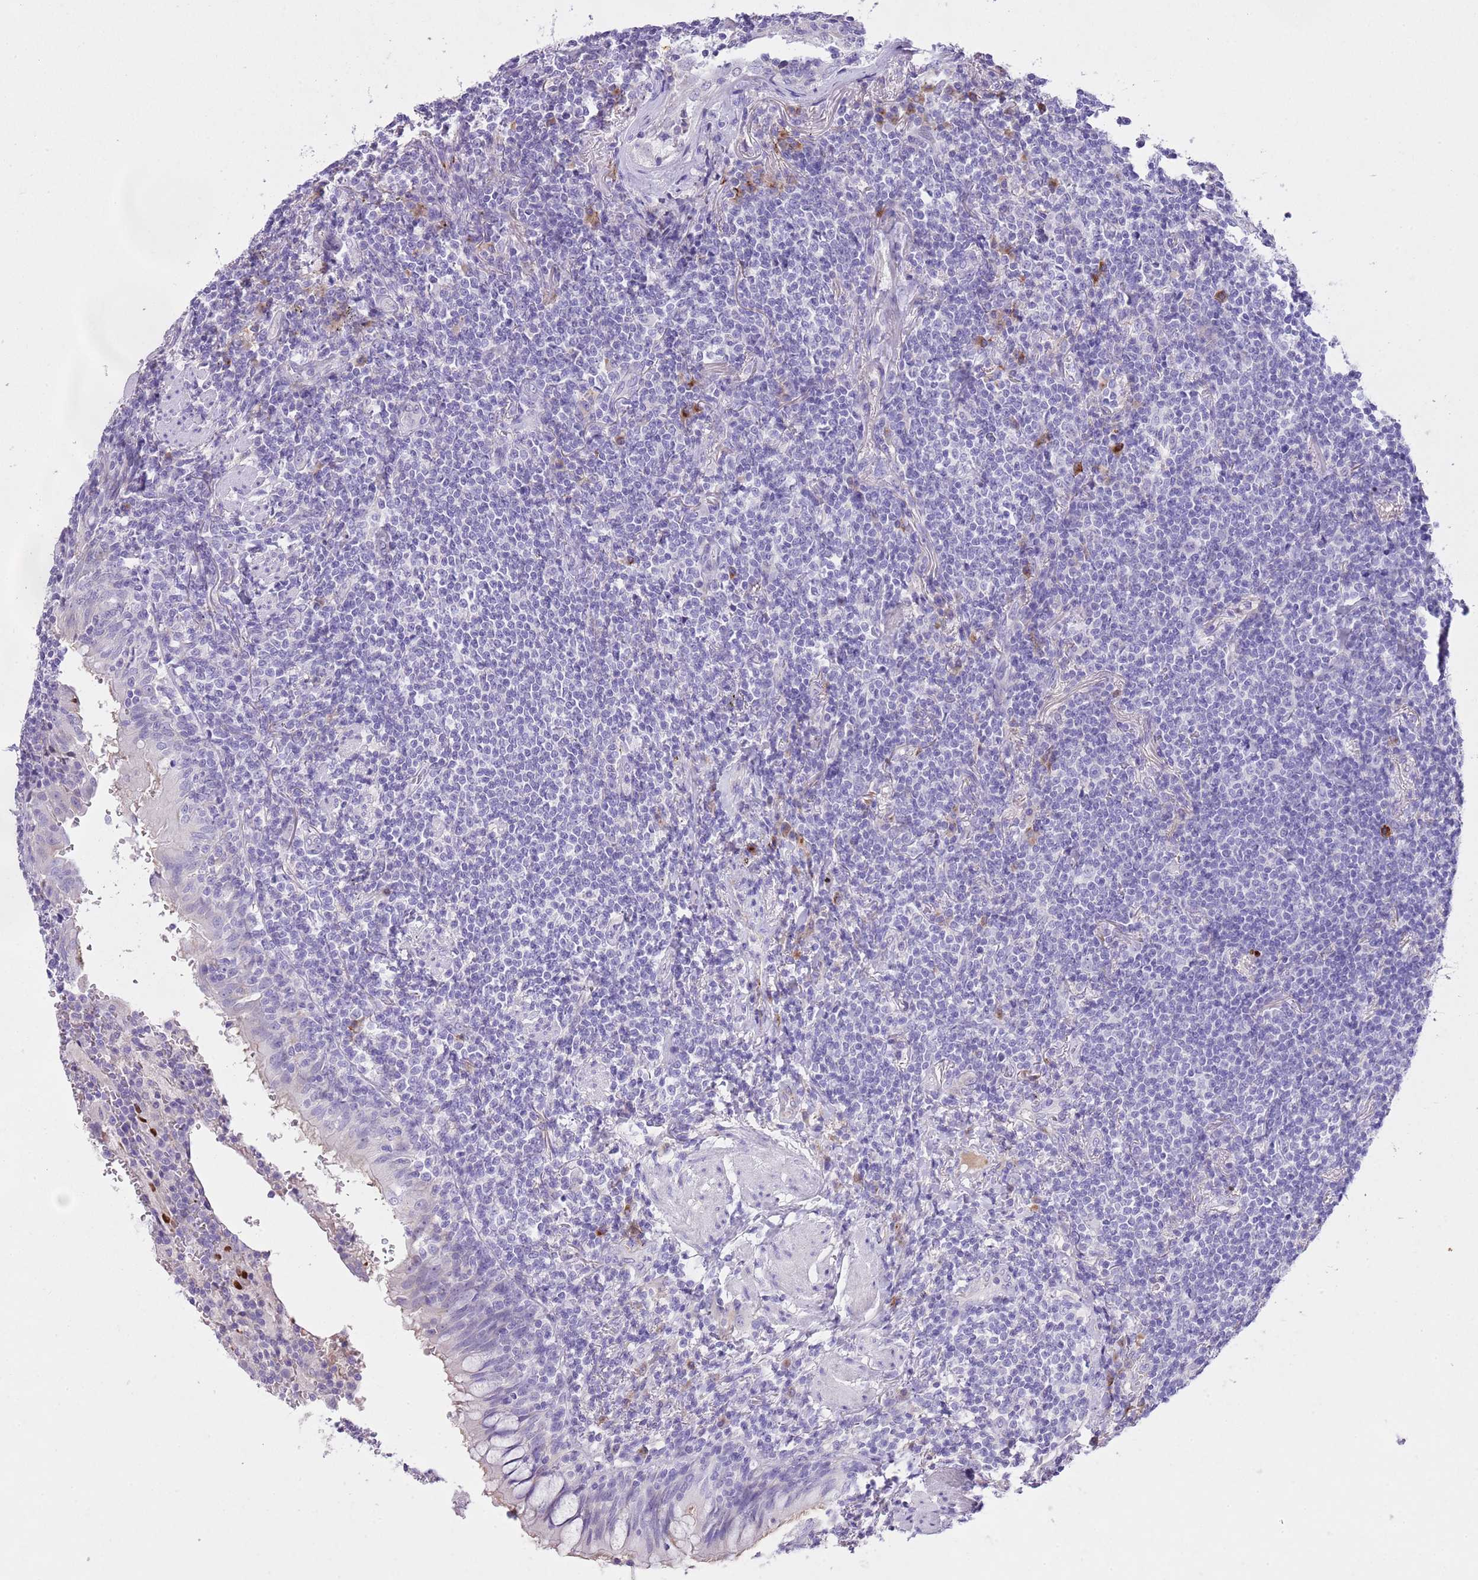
{"staining": {"intensity": "negative", "quantity": "none", "location": "none"}, "tissue": "lymphoma", "cell_type": "Tumor cells", "image_type": "cancer", "snomed": [{"axis": "morphology", "description": "Malignant lymphoma, non-Hodgkin's type, Low grade"}, {"axis": "topography", "description": "Lung"}], "caption": "There is no significant staining in tumor cells of malignant lymphoma, non-Hodgkin's type (low-grade). (DAB immunohistochemistry (IHC) visualized using brightfield microscopy, high magnification).", "gene": "CLEC2A", "patient": {"sex": "female", "age": 71}}